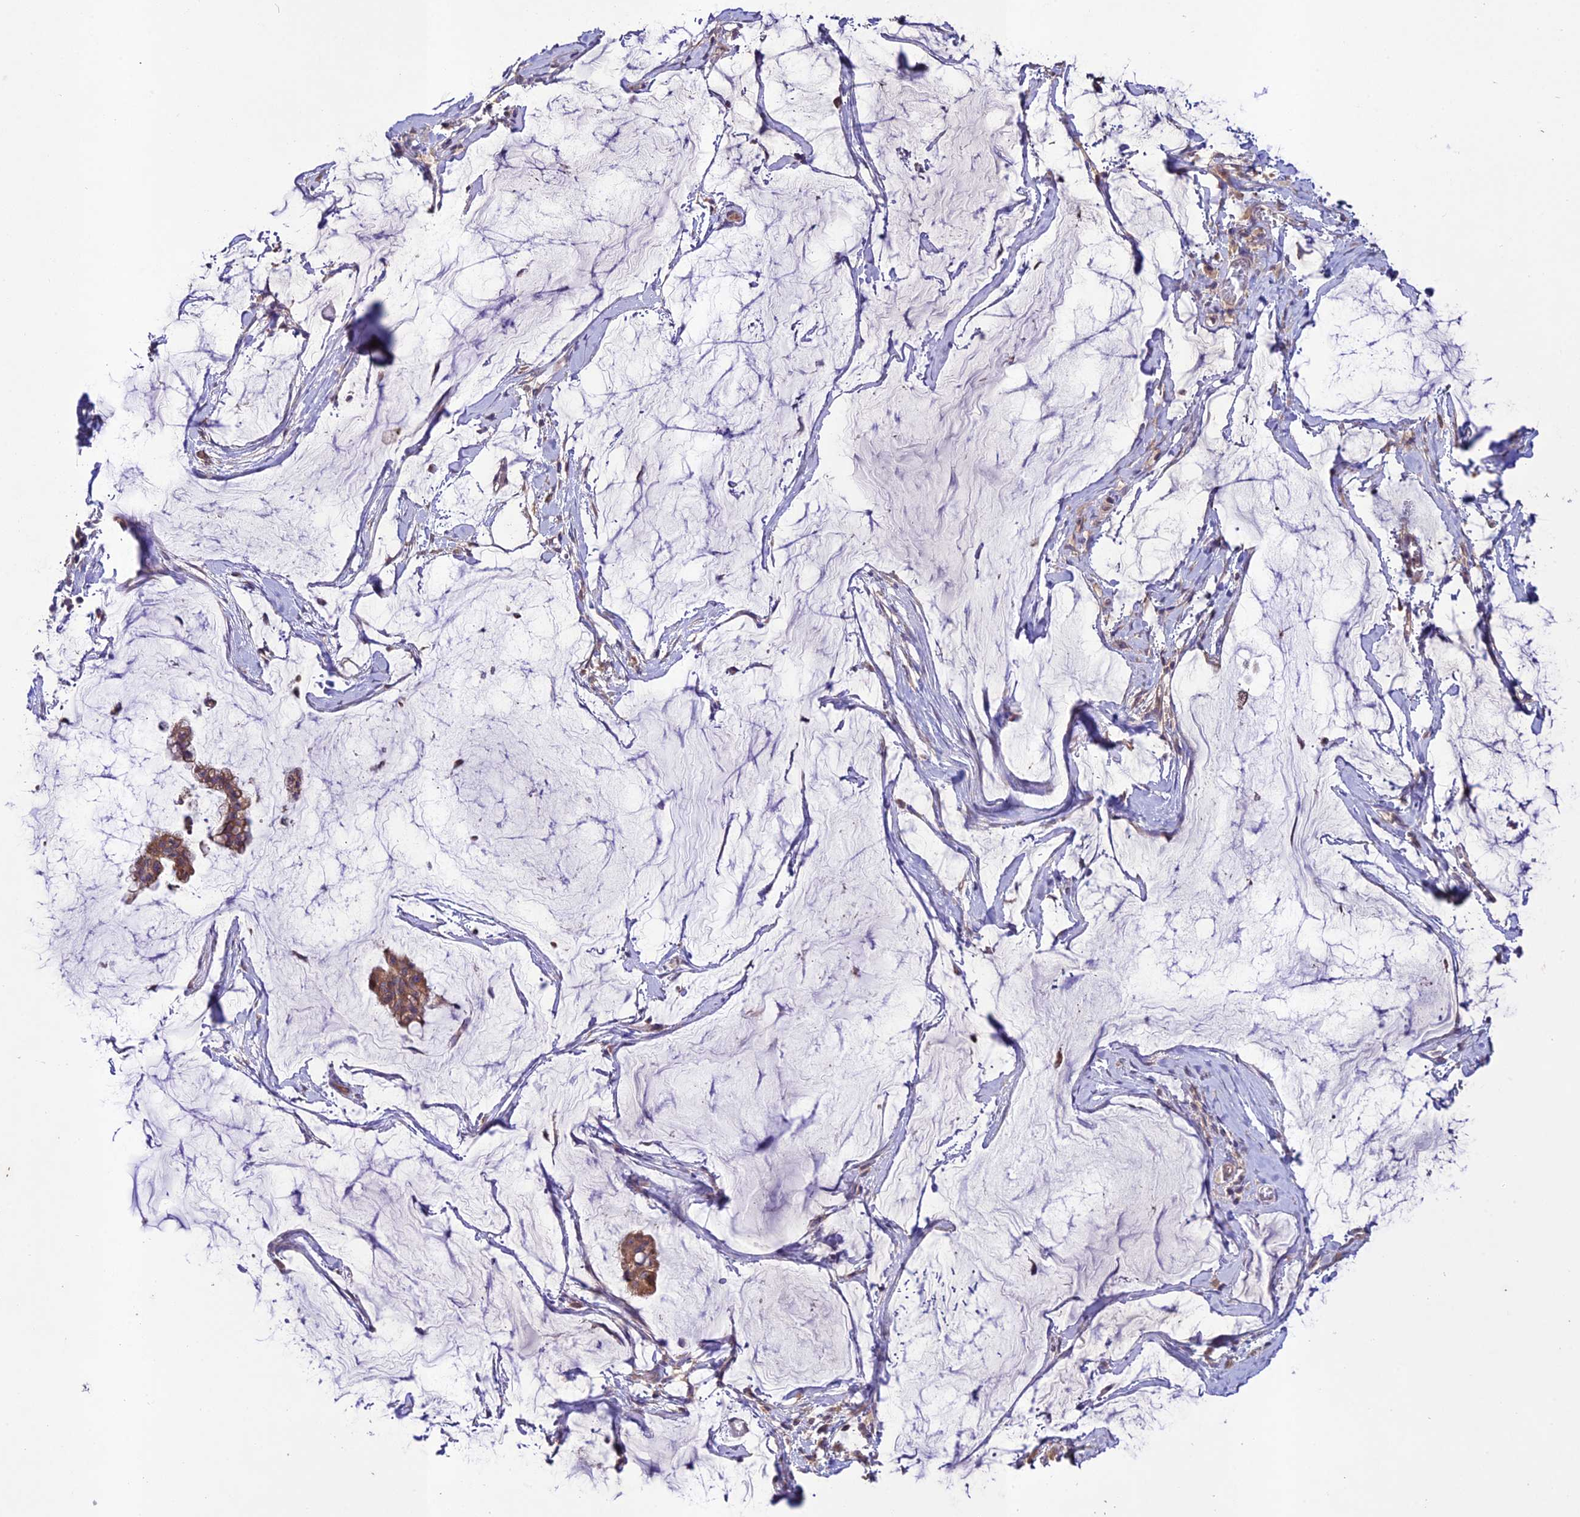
{"staining": {"intensity": "moderate", "quantity": ">75%", "location": "cytoplasmic/membranous"}, "tissue": "ovarian cancer", "cell_type": "Tumor cells", "image_type": "cancer", "snomed": [{"axis": "morphology", "description": "Cystadenocarcinoma, mucinous, NOS"}, {"axis": "topography", "description": "Ovary"}], "caption": "IHC photomicrograph of neoplastic tissue: ovarian mucinous cystadenocarcinoma stained using IHC displays medium levels of moderate protein expression localized specifically in the cytoplasmic/membranous of tumor cells, appearing as a cytoplasmic/membranous brown color.", "gene": "TMEM259", "patient": {"sex": "female", "age": 73}}